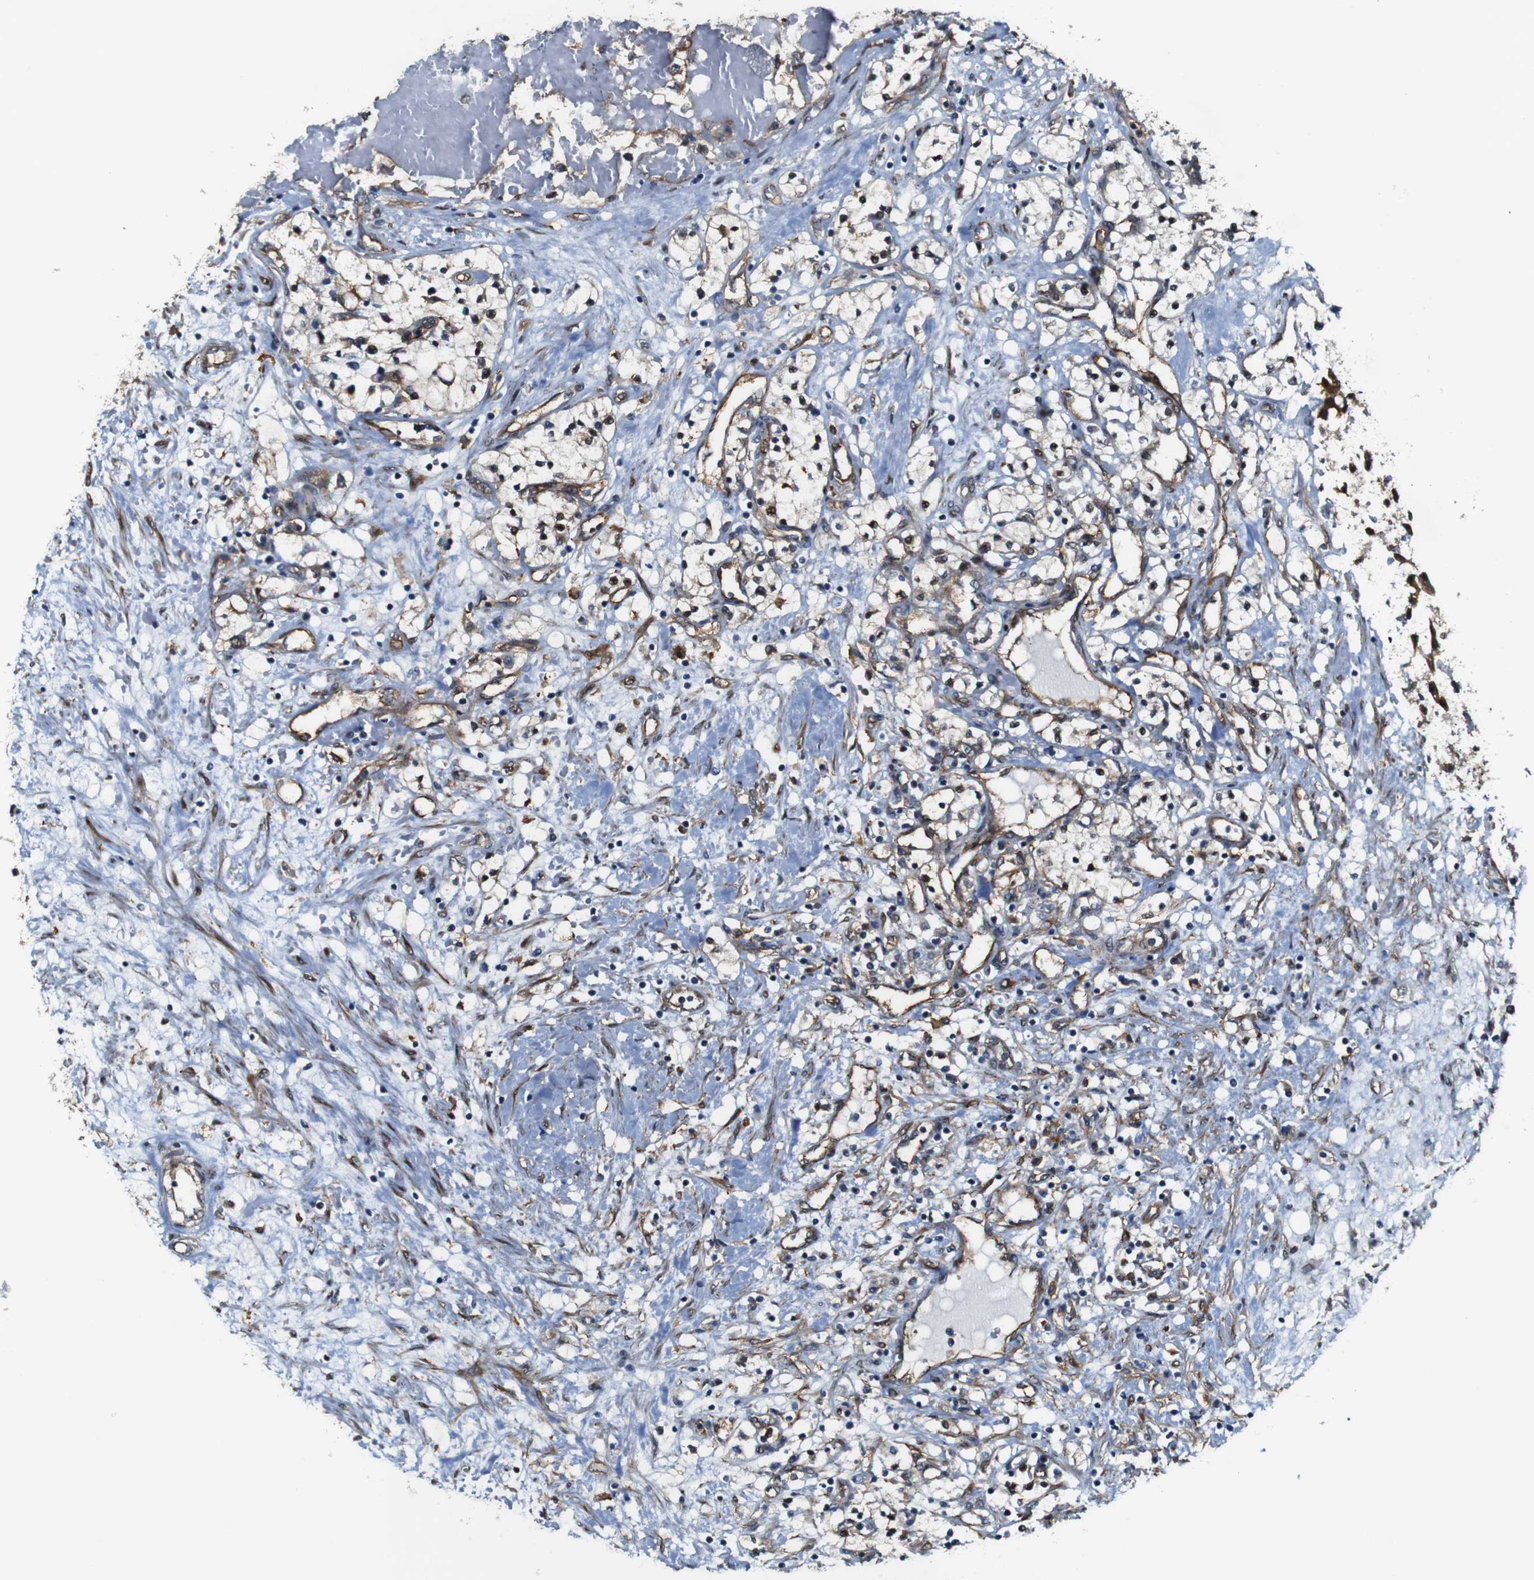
{"staining": {"intensity": "moderate", "quantity": "<25%", "location": "cytoplasmic/membranous,nuclear"}, "tissue": "renal cancer", "cell_type": "Tumor cells", "image_type": "cancer", "snomed": [{"axis": "morphology", "description": "Adenocarcinoma, NOS"}, {"axis": "topography", "description": "Kidney"}], "caption": "An IHC micrograph of tumor tissue is shown. Protein staining in brown highlights moderate cytoplasmic/membranous and nuclear positivity in renal cancer (adenocarcinoma) within tumor cells.", "gene": "PTGER4", "patient": {"sex": "male", "age": 68}}